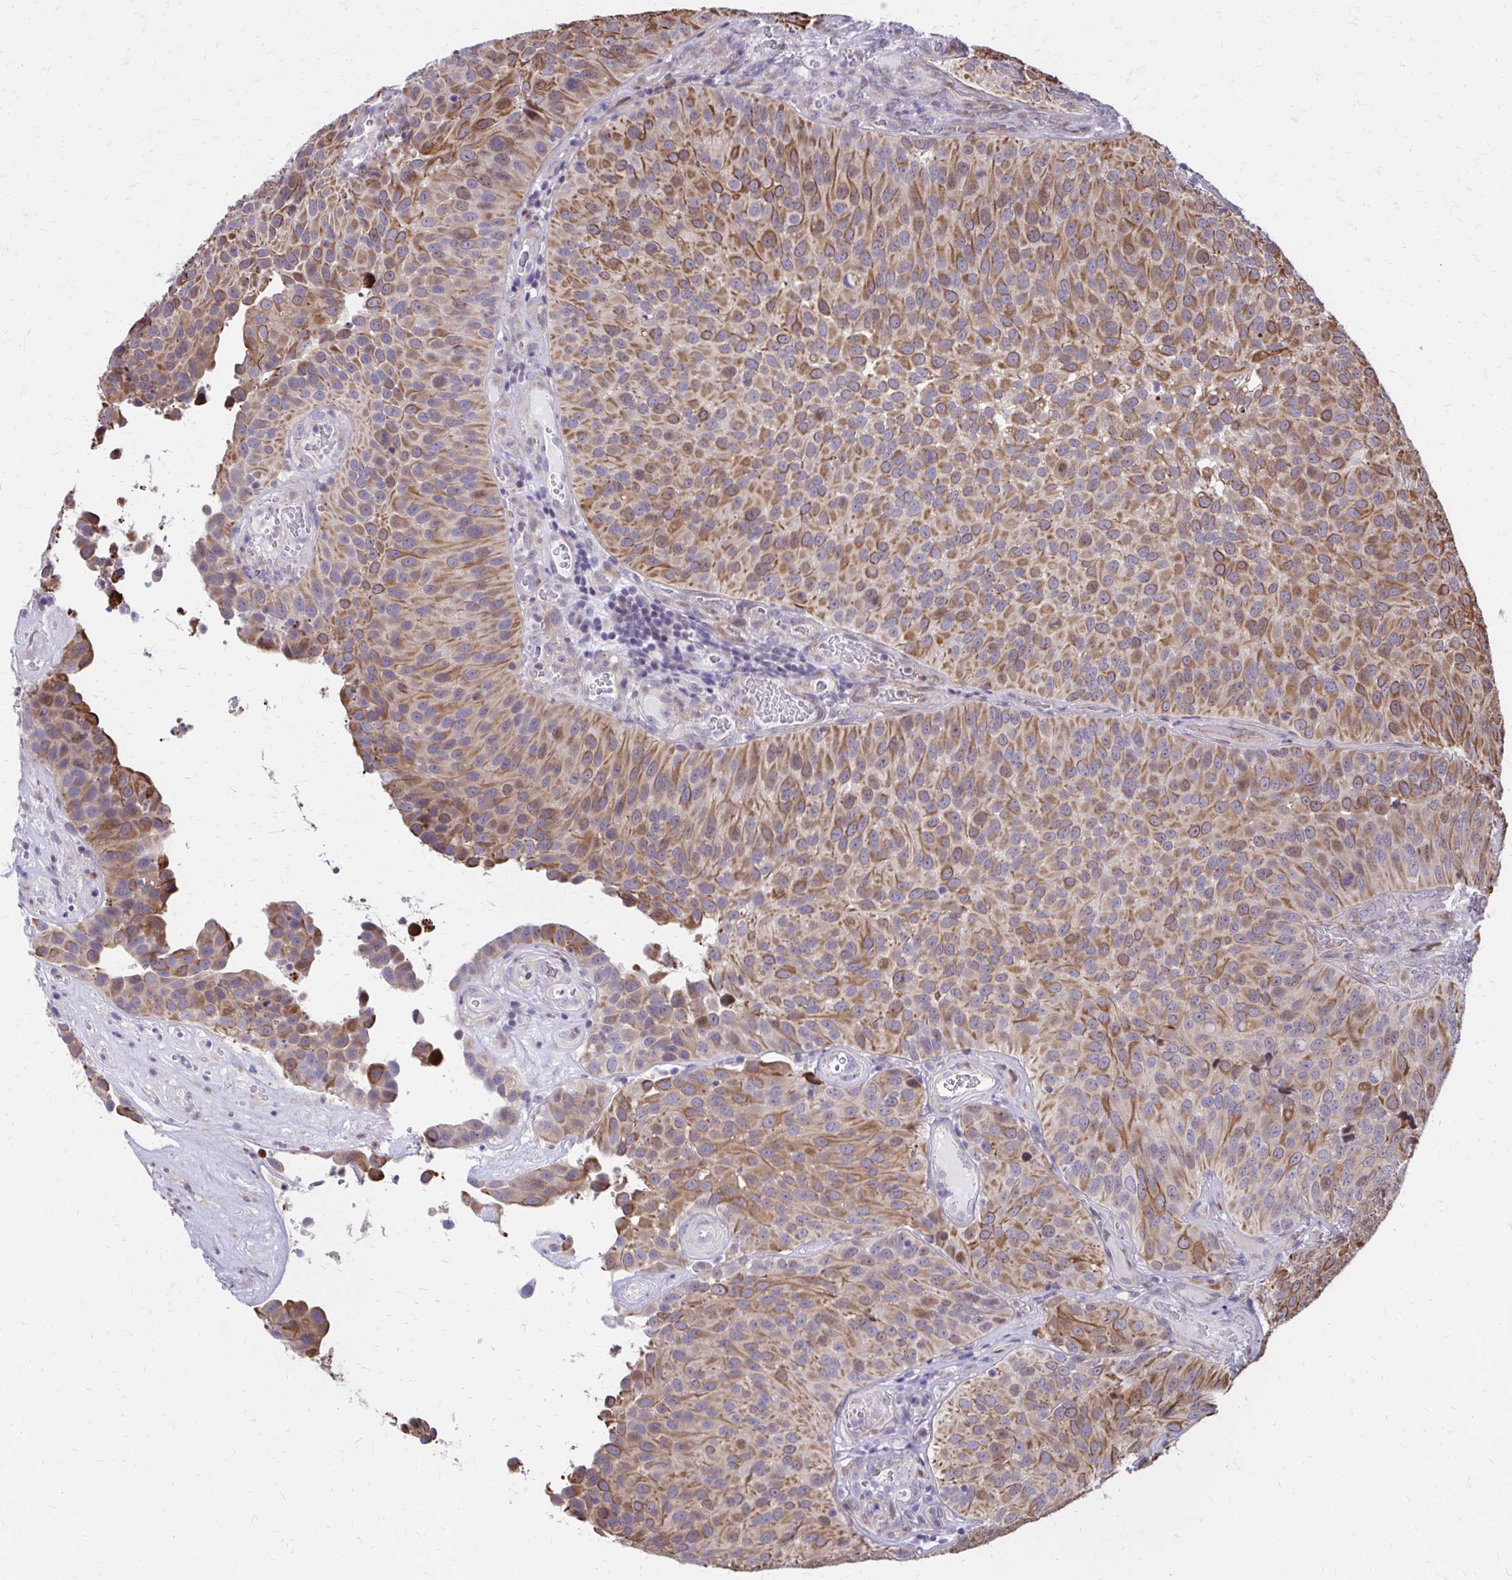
{"staining": {"intensity": "moderate", "quantity": ">75%", "location": "cytoplasmic/membranous,nuclear"}, "tissue": "urothelial cancer", "cell_type": "Tumor cells", "image_type": "cancer", "snomed": [{"axis": "morphology", "description": "Urothelial carcinoma, Low grade"}, {"axis": "topography", "description": "Urinary bladder"}], "caption": "High-magnification brightfield microscopy of low-grade urothelial carcinoma stained with DAB (brown) and counterstained with hematoxylin (blue). tumor cells exhibit moderate cytoplasmic/membranous and nuclear positivity is seen in about>75% of cells.", "gene": "ANKRD30B", "patient": {"sex": "male", "age": 76}}